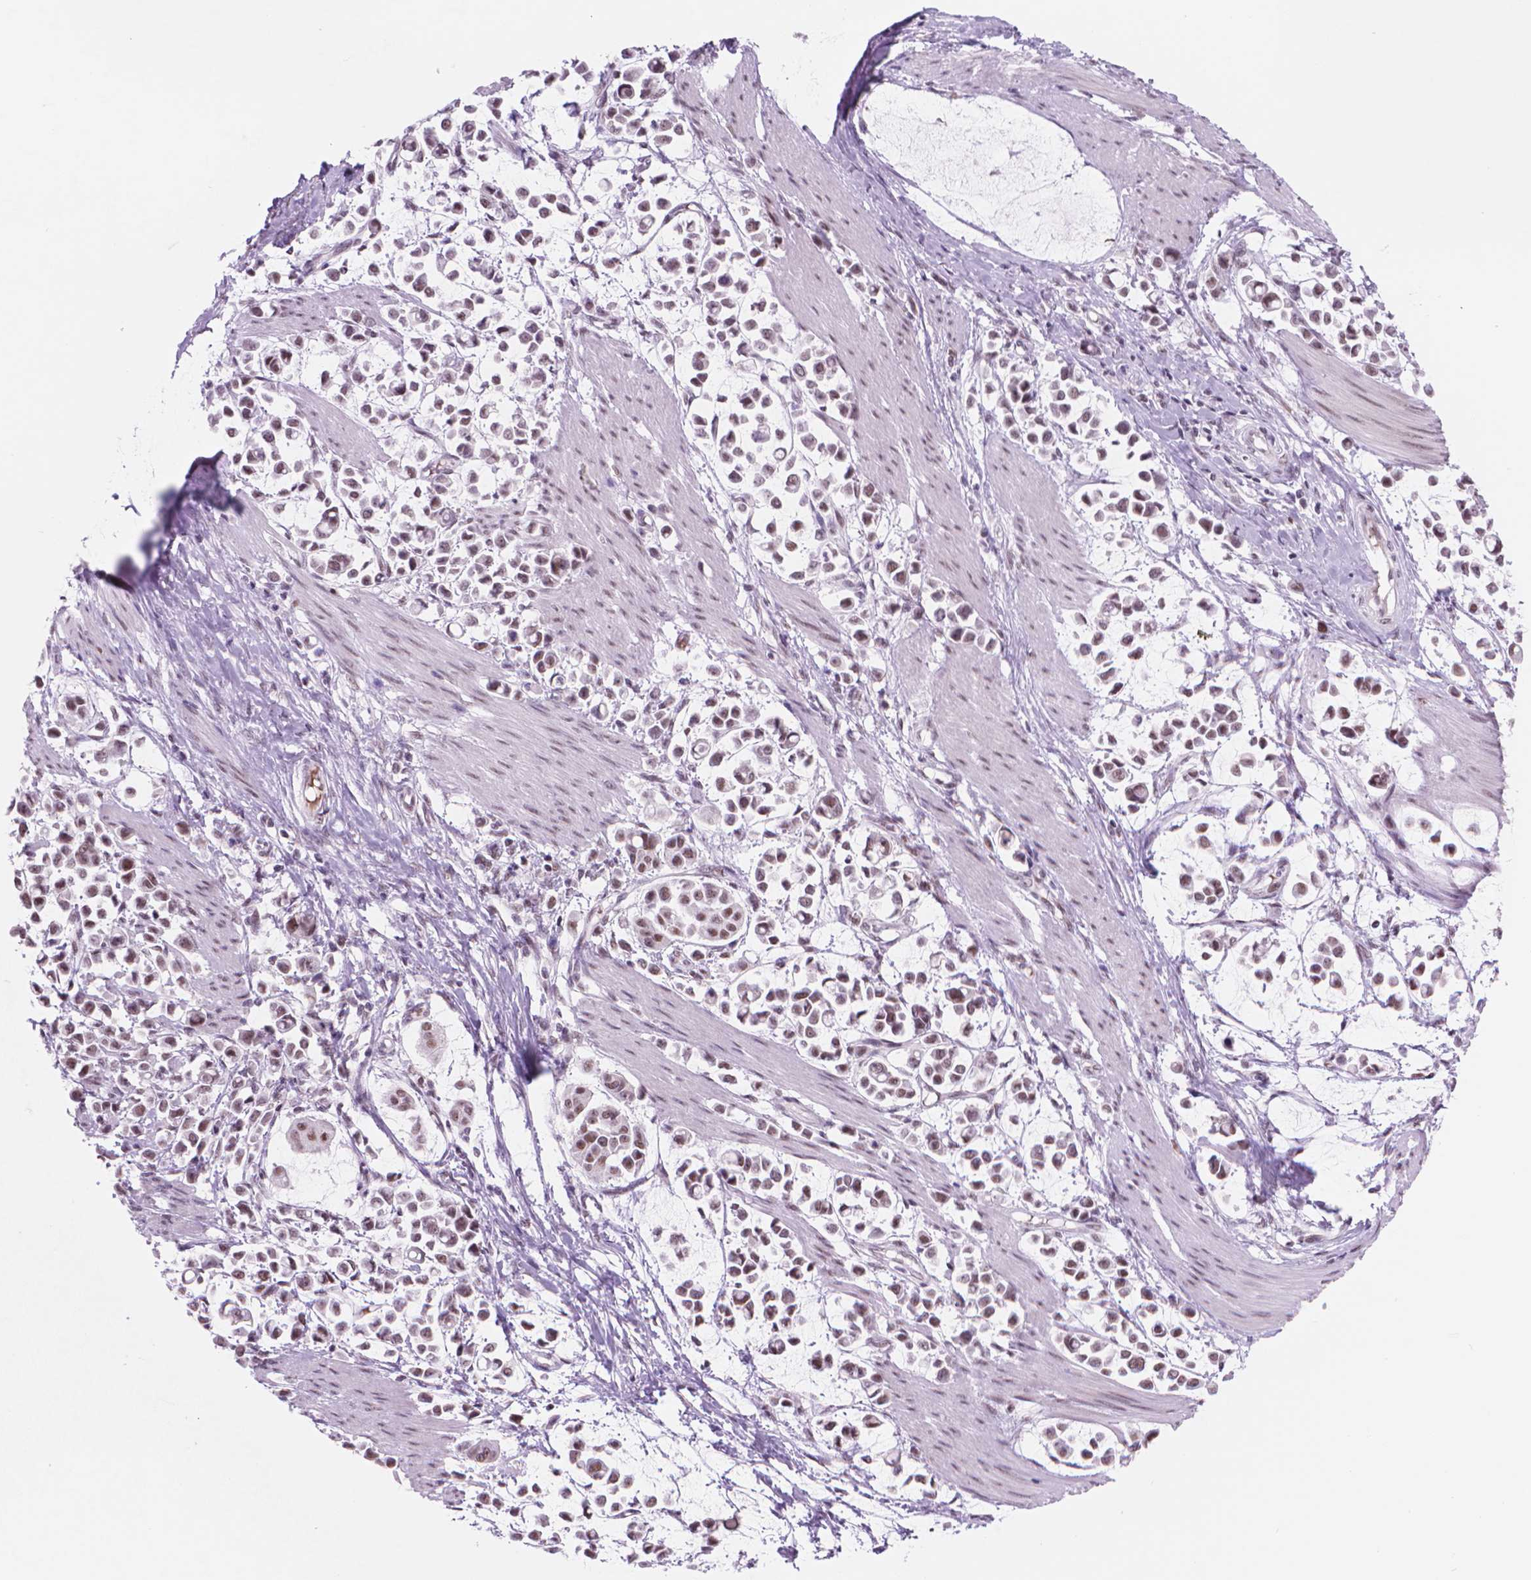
{"staining": {"intensity": "moderate", "quantity": ">75%", "location": "nuclear"}, "tissue": "stomach cancer", "cell_type": "Tumor cells", "image_type": "cancer", "snomed": [{"axis": "morphology", "description": "Adenocarcinoma, NOS"}, {"axis": "topography", "description": "Stomach"}], "caption": "Tumor cells exhibit medium levels of moderate nuclear staining in approximately >75% of cells in stomach adenocarcinoma.", "gene": "POLR3D", "patient": {"sex": "male", "age": 82}}